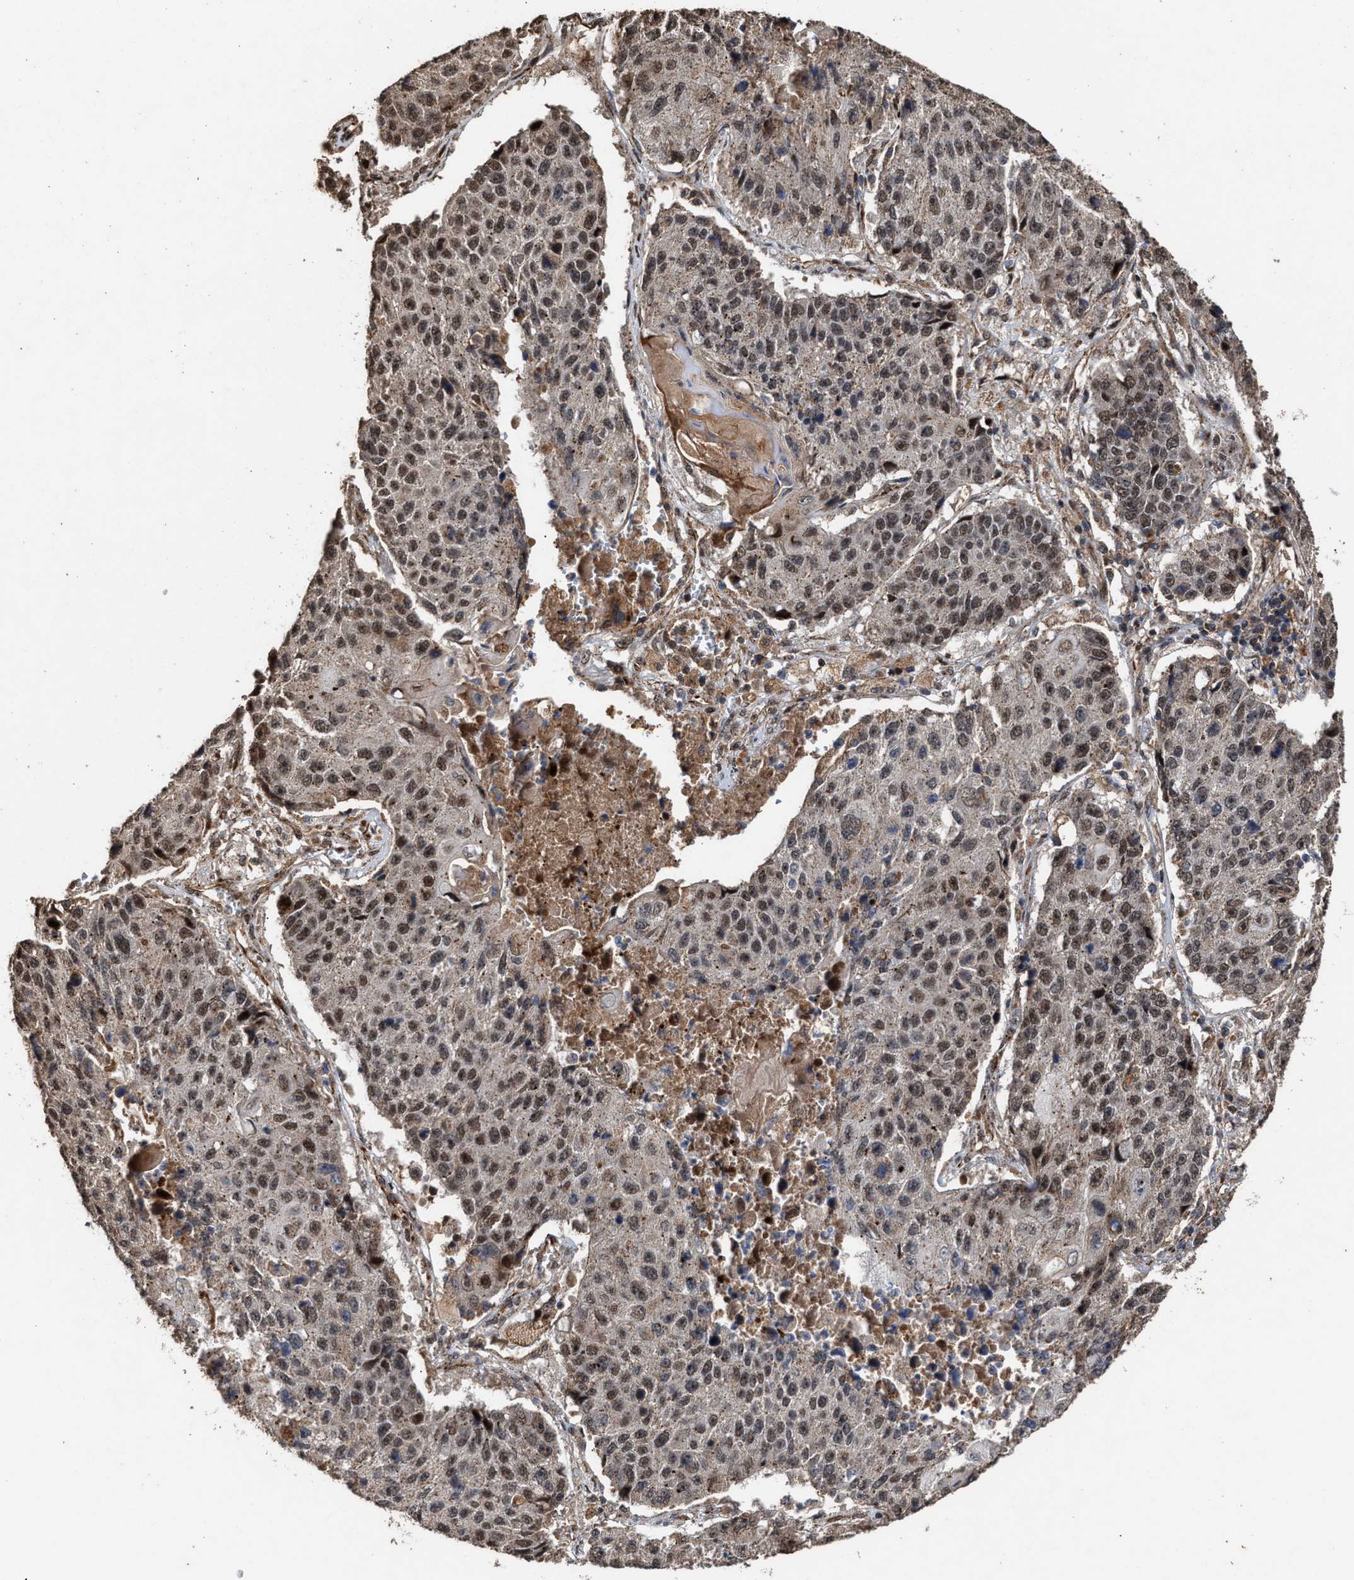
{"staining": {"intensity": "moderate", "quantity": ">75%", "location": "nuclear"}, "tissue": "lung cancer", "cell_type": "Tumor cells", "image_type": "cancer", "snomed": [{"axis": "morphology", "description": "Squamous cell carcinoma, NOS"}, {"axis": "topography", "description": "Lung"}], "caption": "Immunohistochemistry (IHC) of human lung squamous cell carcinoma reveals medium levels of moderate nuclear staining in about >75% of tumor cells. Immunohistochemistry (IHC) stains the protein of interest in brown and the nuclei are stained blue.", "gene": "ZNHIT6", "patient": {"sex": "male", "age": 61}}